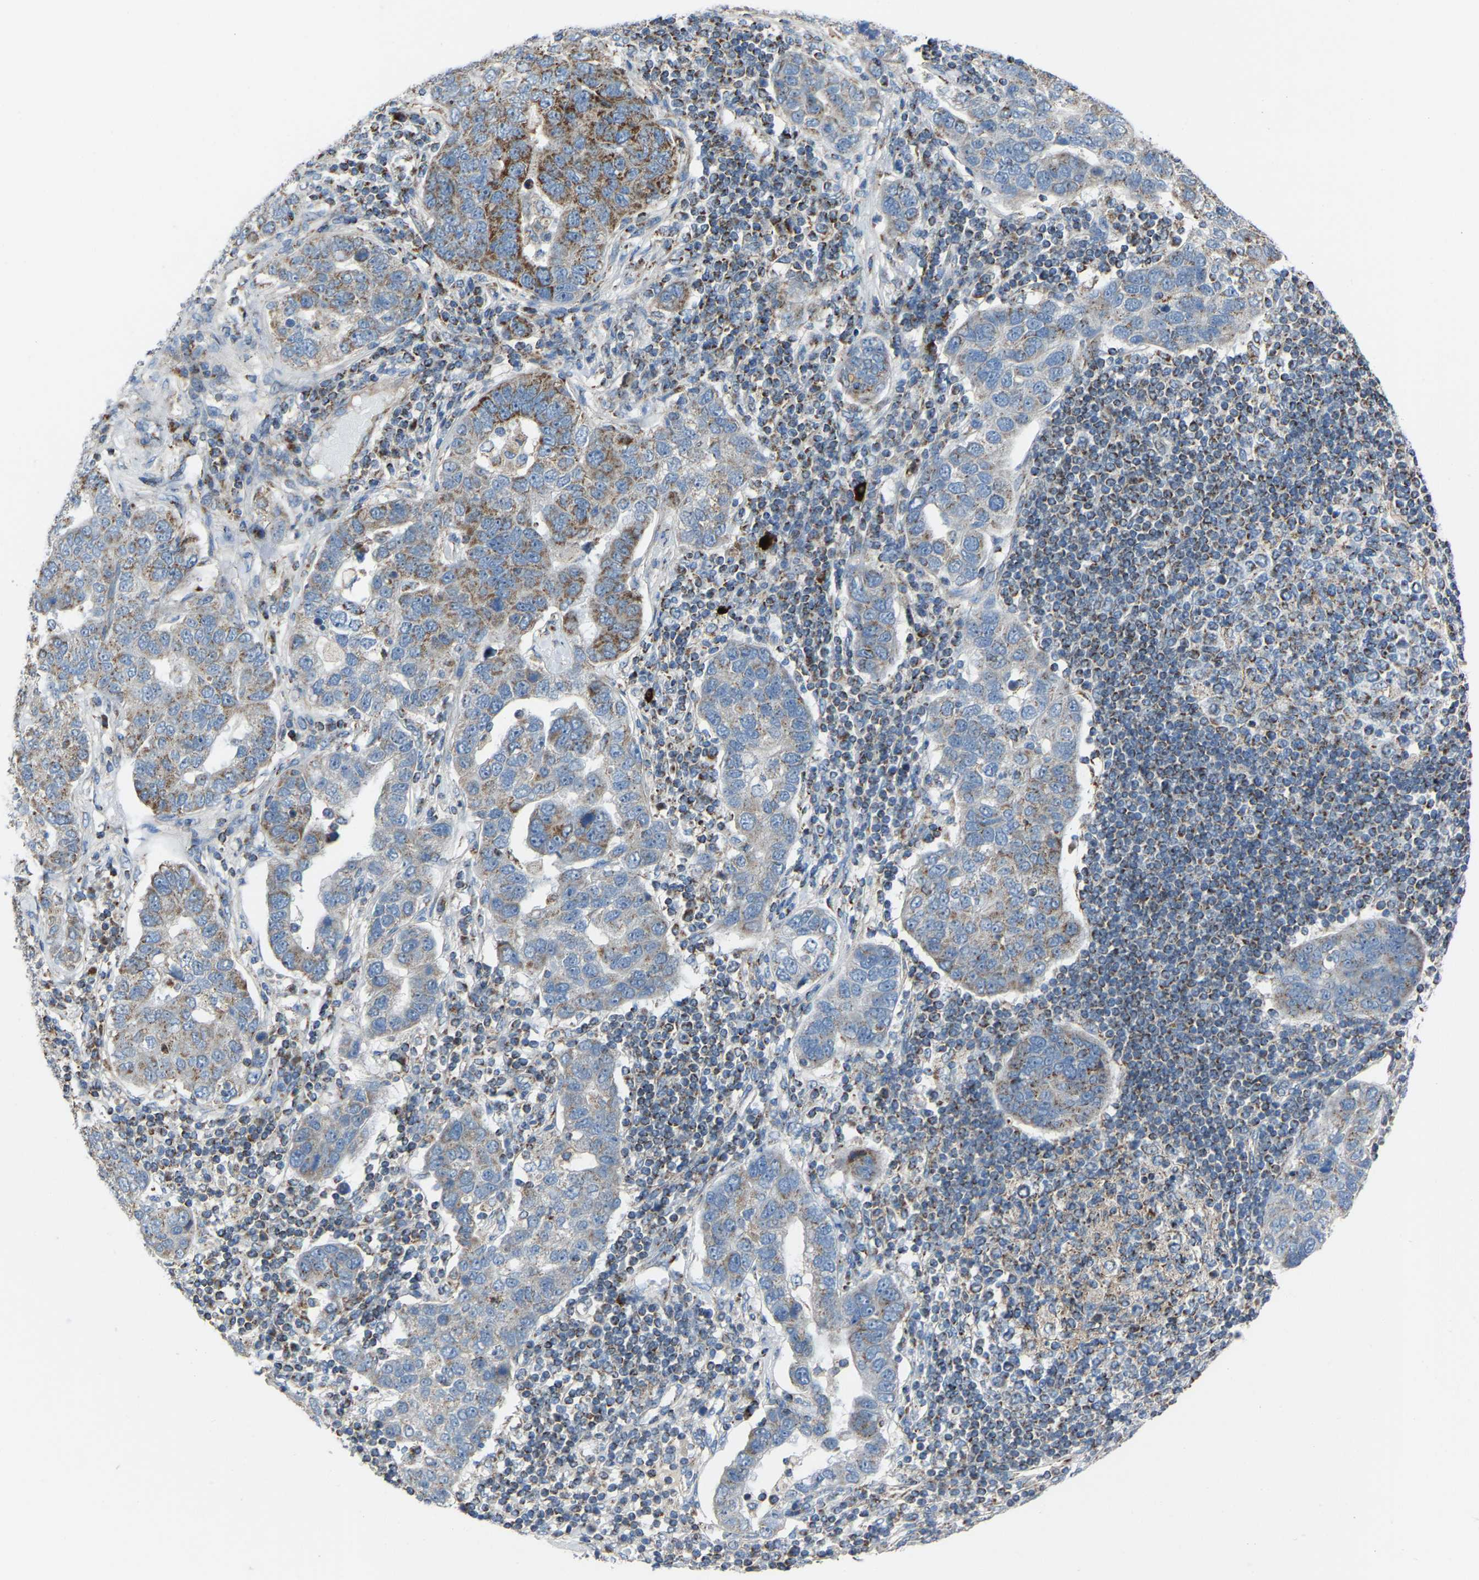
{"staining": {"intensity": "moderate", "quantity": "25%-75%", "location": "cytoplasmic/membranous"}, "tissue": "pancreatic cancer", "cell_type": "Tumor cells", "image_type": "cancer", "snomed": [{"axis": "morphology", "description": "Adenocarcinoma, NOS"}, {"axis": "topography", "description": "Pancreas"}], "caption": "There is medium levels of moderate cytoplasmic/membranous staining in tumor cells of adenocarcinoma (pancreatic), as demonstrated by immunohistochemical staining (brown color).", "gene": "CANT1", "patient": {"sex": "female", "age": 61}}